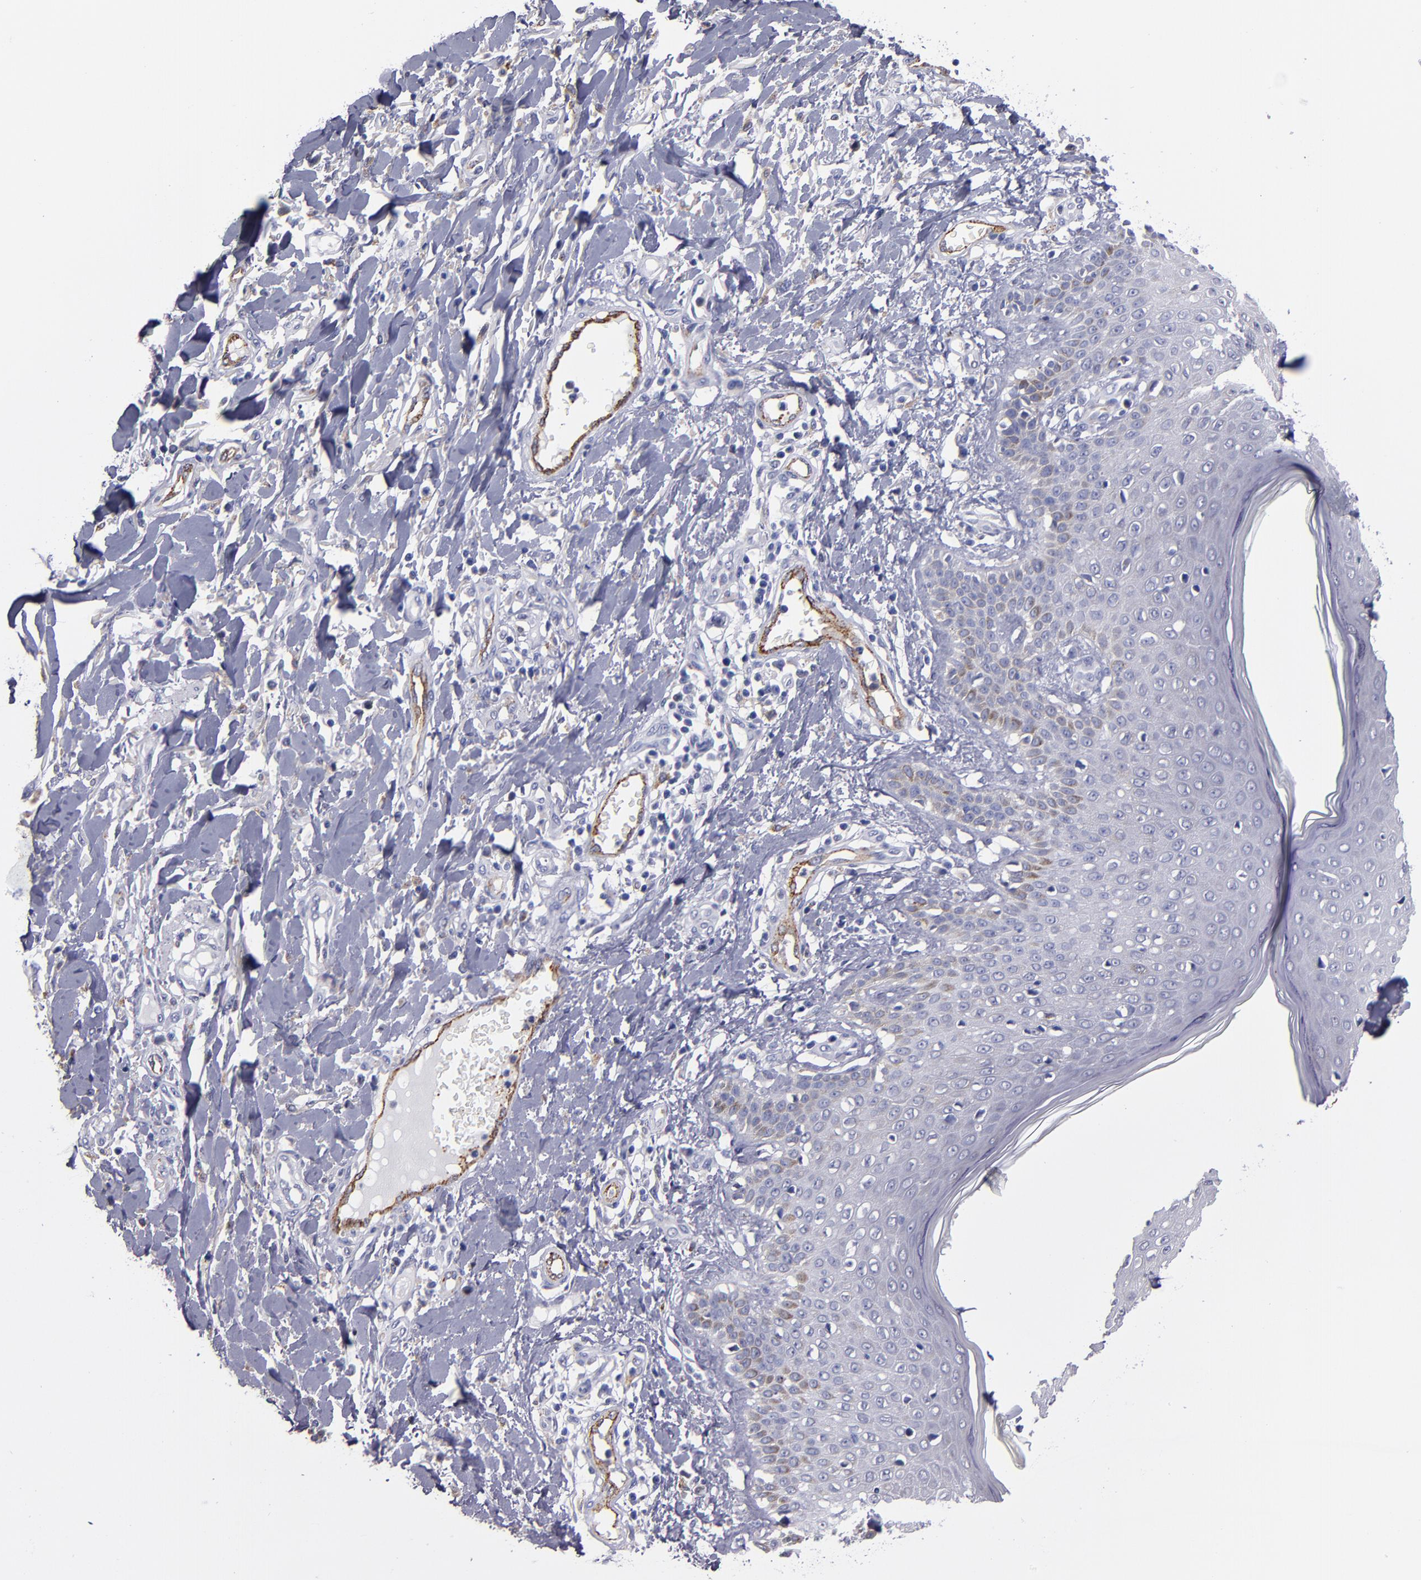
{"staining": {"intensity": "negative", "quantity": "none", "location": "none"}, "tissue": "skin cancer", "cell_type": "Tumor cells", "image_type": "cancer", "snomed": [{"axis": "morphology", "description": "Squamous cell carcinoma, NOS"}, {"axis": "topography", "description": "Skin"}], "caption": "High magnification brightfield microscopy of skin cancer stained with DAB (3,3'-diaminobenzidine) (brown) and counterstained with hematoxylin (blue): tumor cells show no significant staining.", "gene": "SELP", "patient": {"sex": "female", "age": 59}}